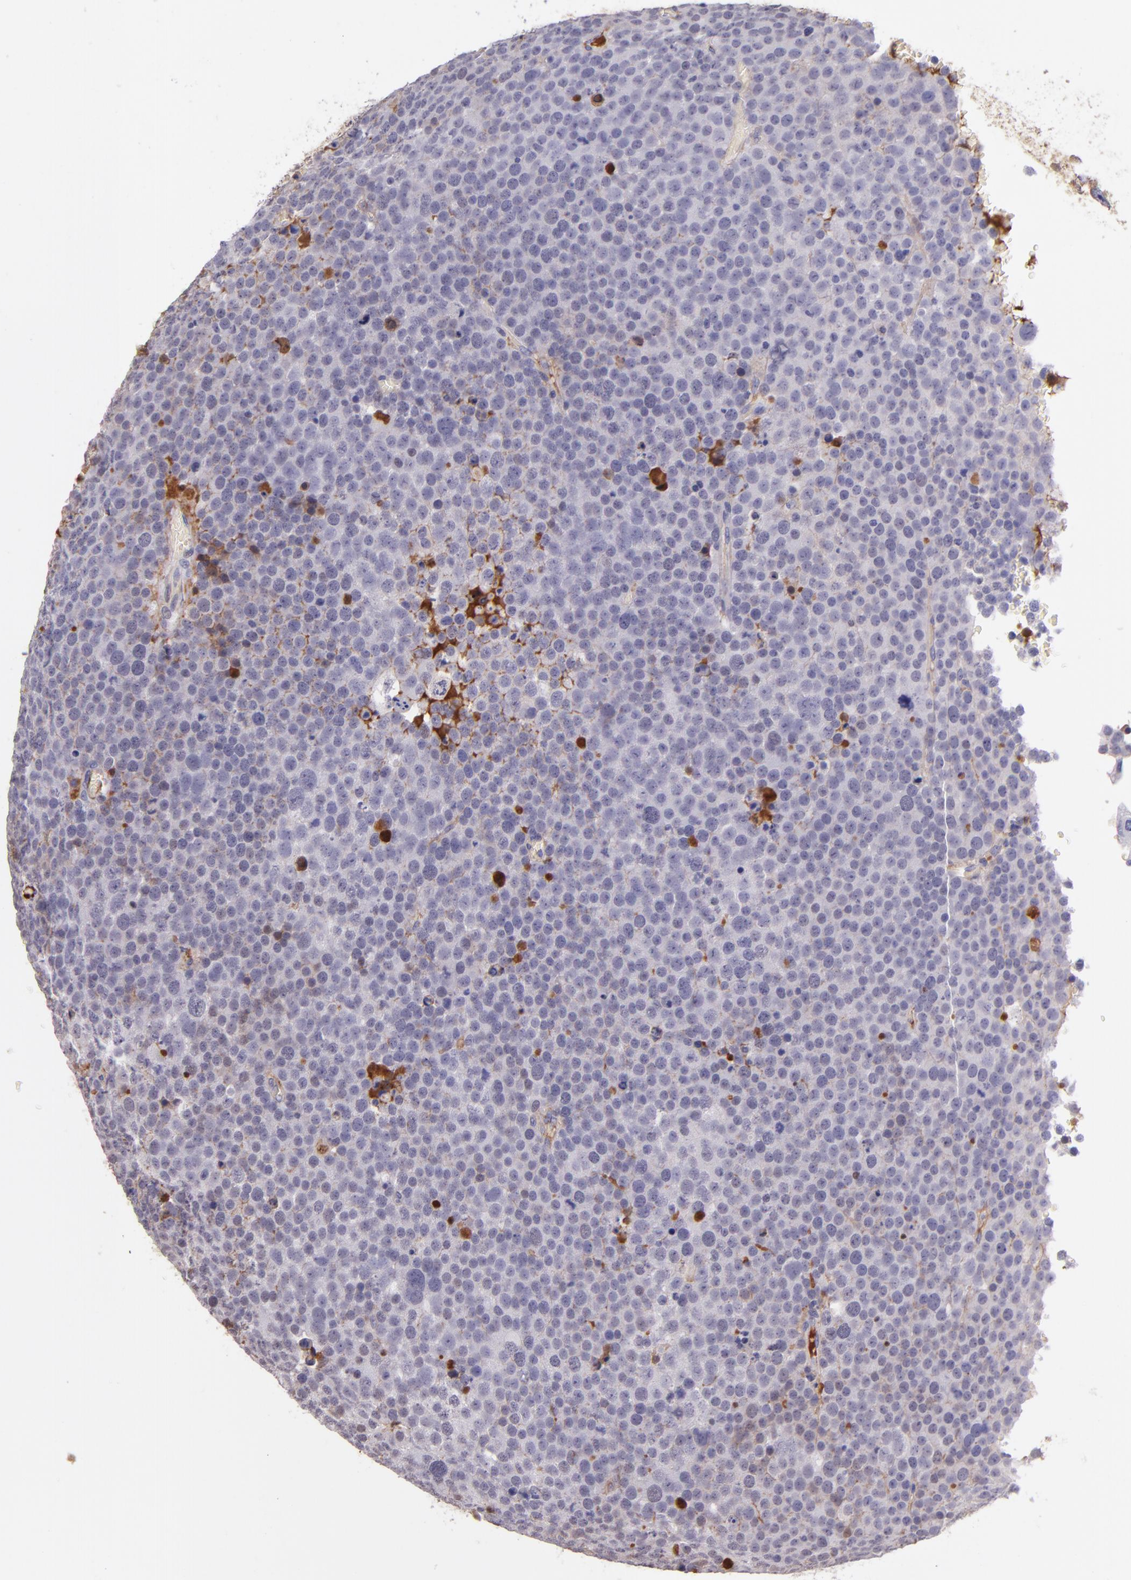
{"staining": {"intensity": "negative", "quantity": "none", "location": "none"}, "tissue": "testis cancer", "cell_type": "Tumor cells", "image_type": "cancer", "snomed": [{"axis": "morphology", "description": "Seminoma, NOS"}, {"axis": "topography", "description": "Testis"}], "caption": "This is an immunohistochemistry (IHC) image of seminoma (testis). There is no staining in tumor cells.", "gene": "KNG1", "patient": {"sex": "male", "age": 71}}